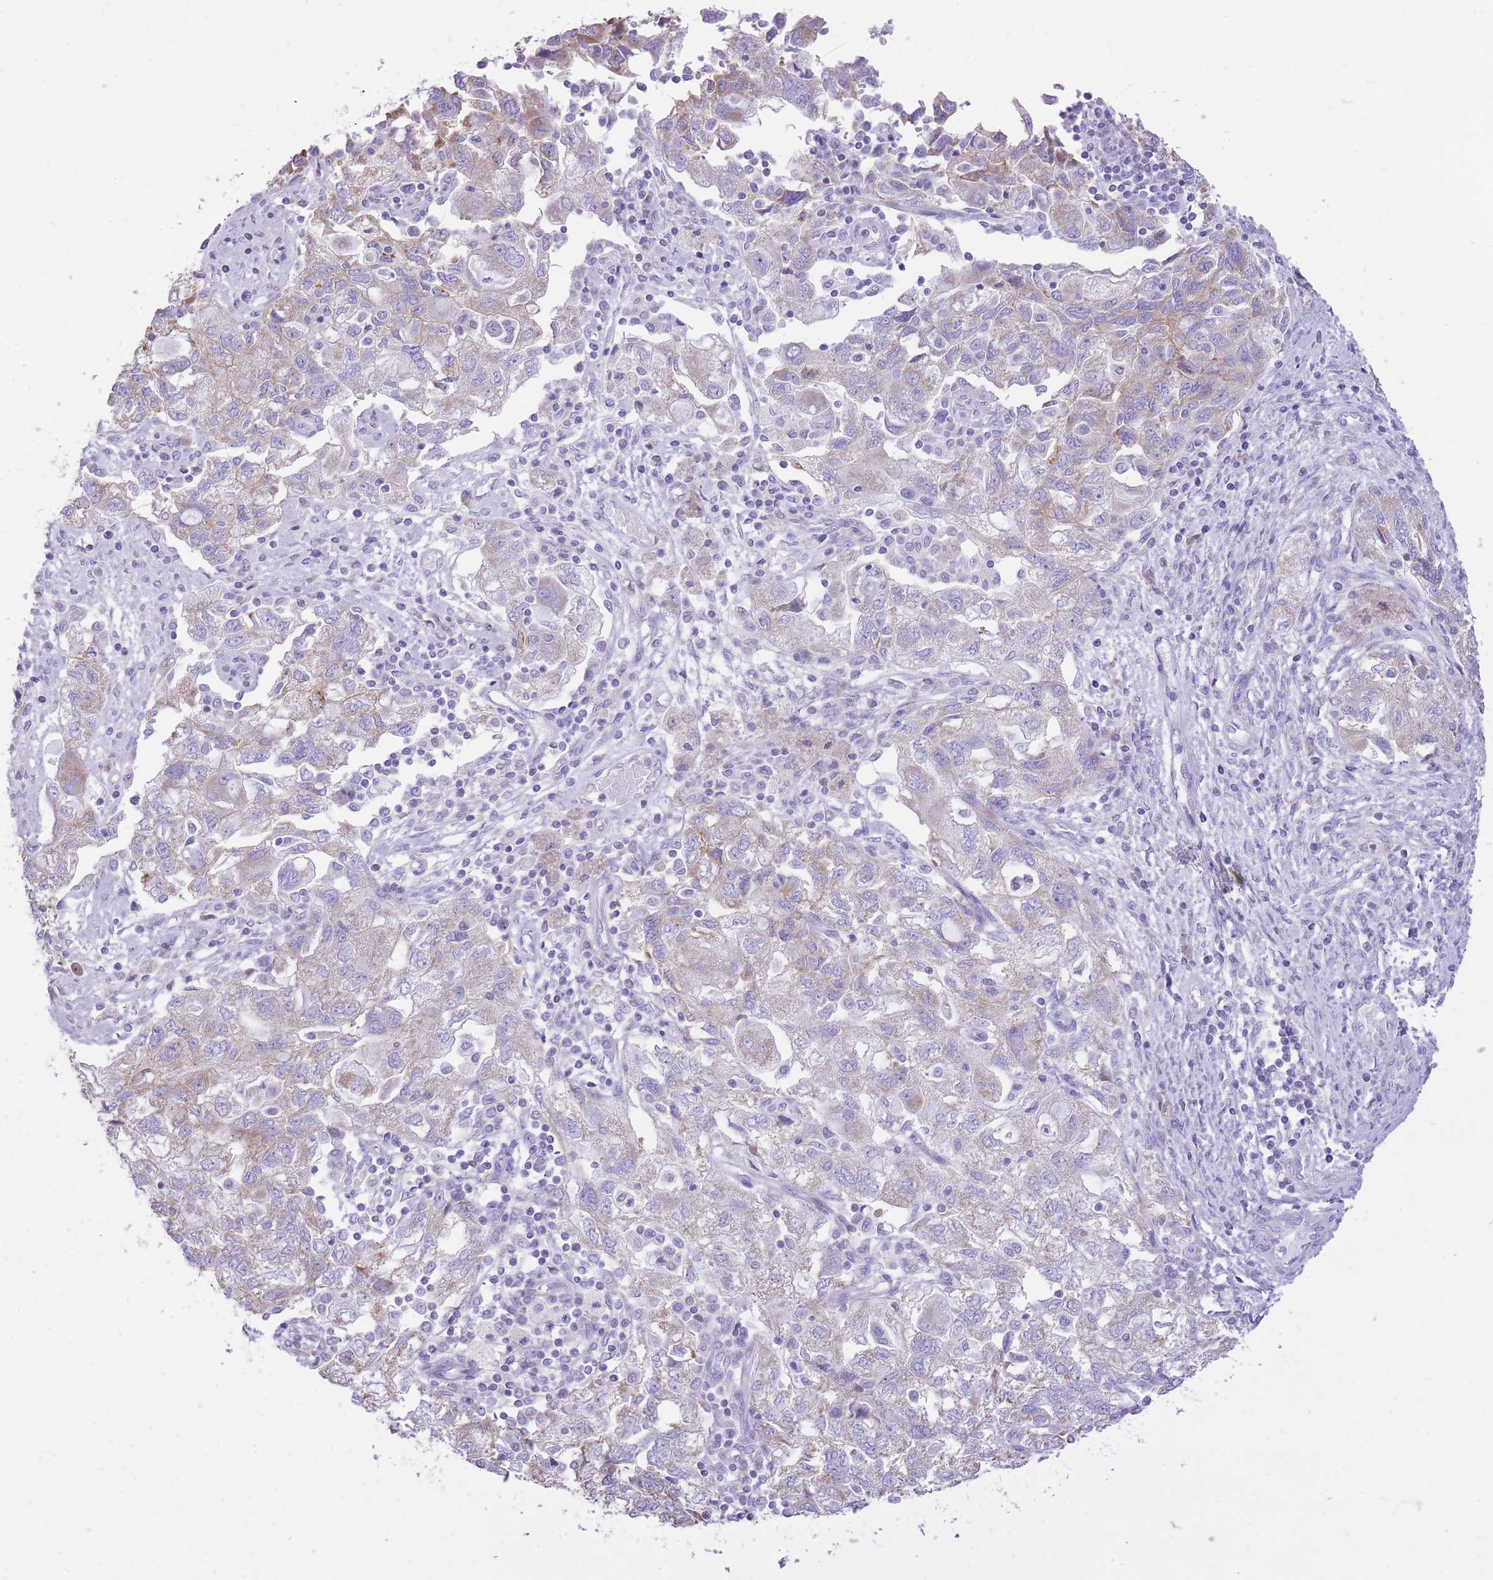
{"staining": {"intensity": "weak", "quantity": "<25%", "location": "cytoplasmic/membranous"}, "tissue": "ovarian cancer", "cell_type": "Tumor cells", "image_type": "cancer", "snomed": [{"axis": "morphology", "description": "Carcinoma, NOS"}, {"axis": "morphology", "description": "Cystadenocarcinoma, serous, NOS"}, {"axis": "topography", "description": "Ovary"}], "caption": "DAB immunohistochemical staining of human ovarian serous cystadenocarcinoma shows no significant staining in tumor cells.", "gene": "SLC4A4", "patient": {"sex": "female", "age": 69}}